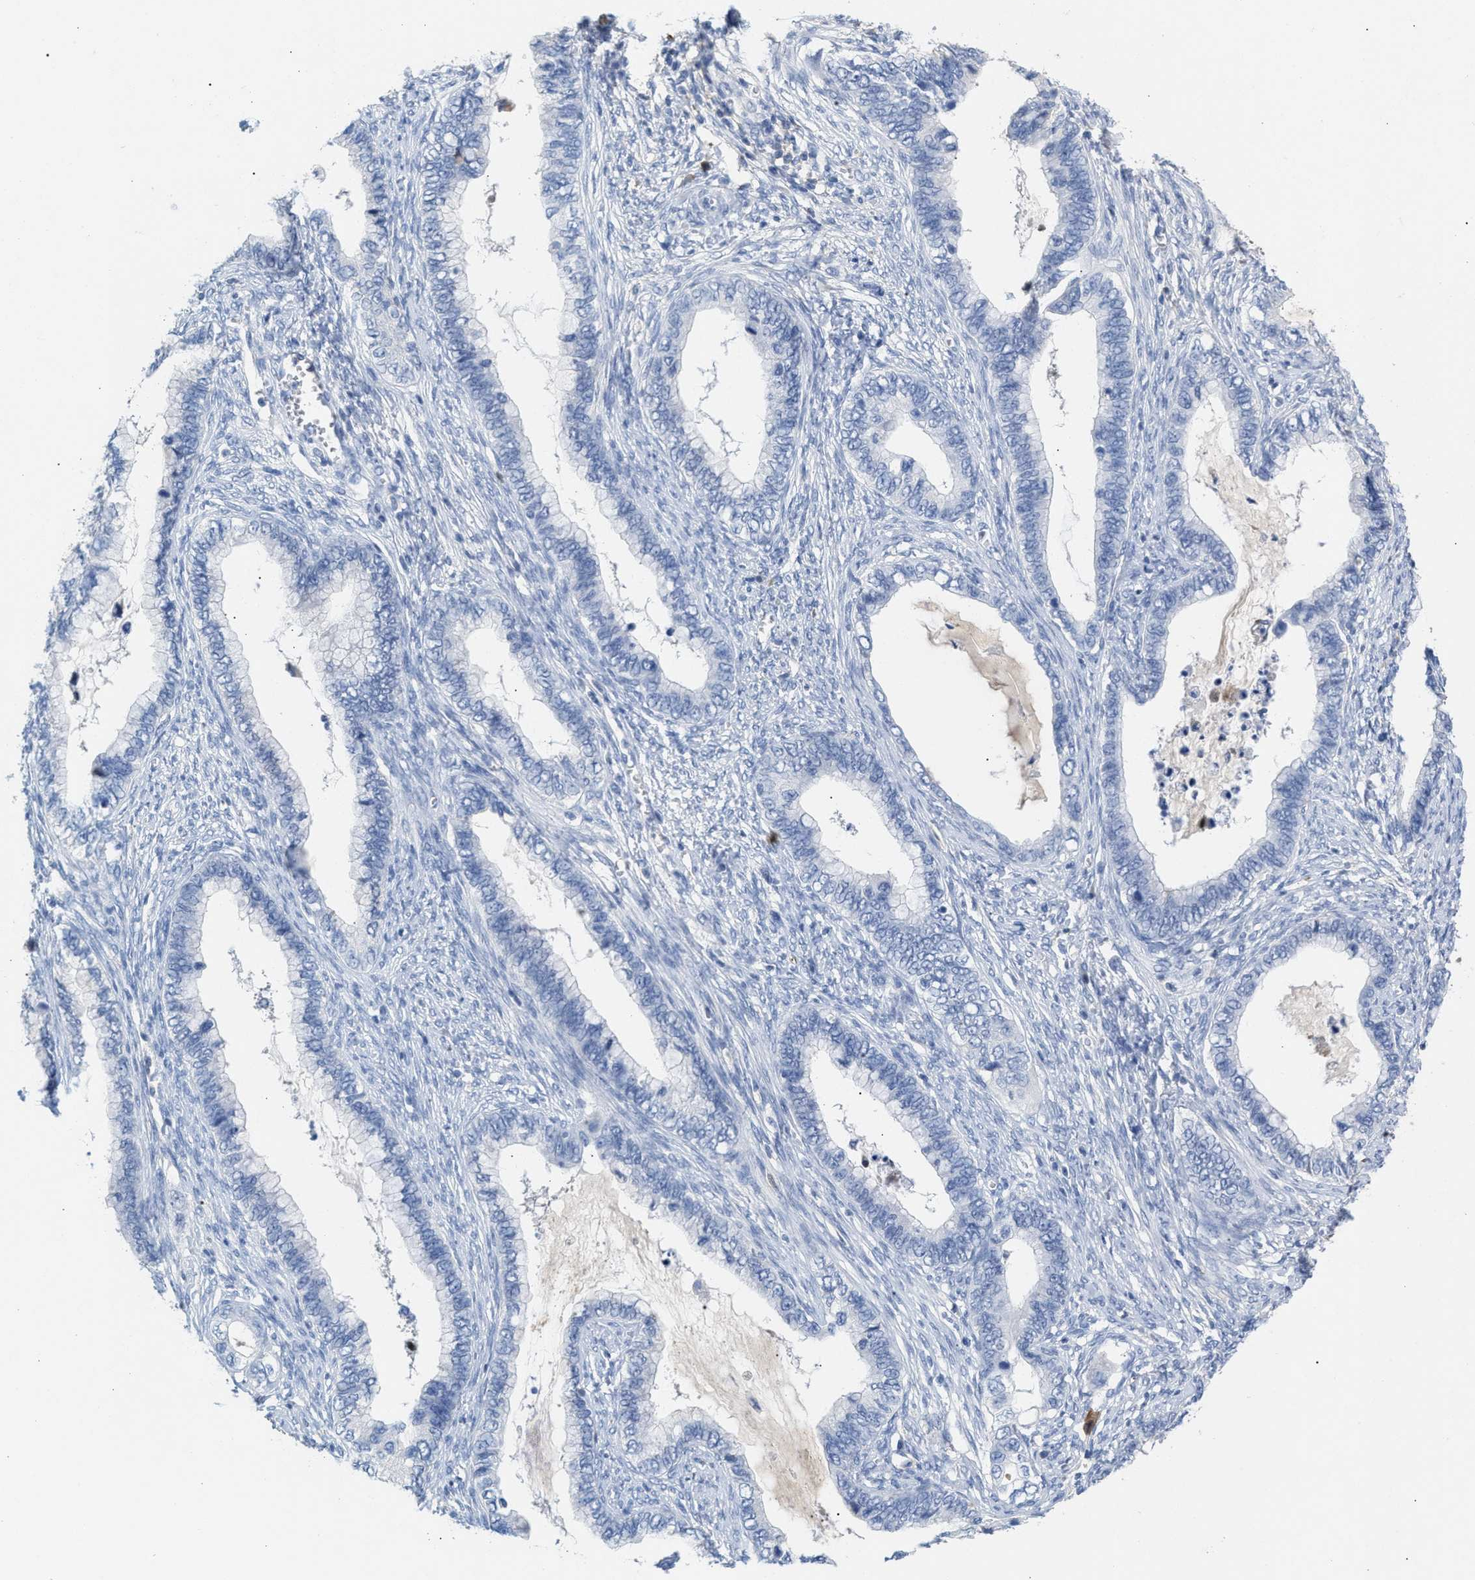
{"staining": {"intensity": "negative", "quantity": "none", "location": "none"}, "tissue": "cervical cancer", "cell_type": "Tumor cells", "image_type": "cancer", "snomed": [{"axis": "morphology", "description": "Adenocarcinoma, NOS"}, {"axis": "topography", "description": "Cervix"}], "caption": "IHC image of human cervical cancer stained for a protein (brown), which exhibits no expression in tumor cells.", "gene": "APOH", "patient": {"sex": "female", "age": 44}}